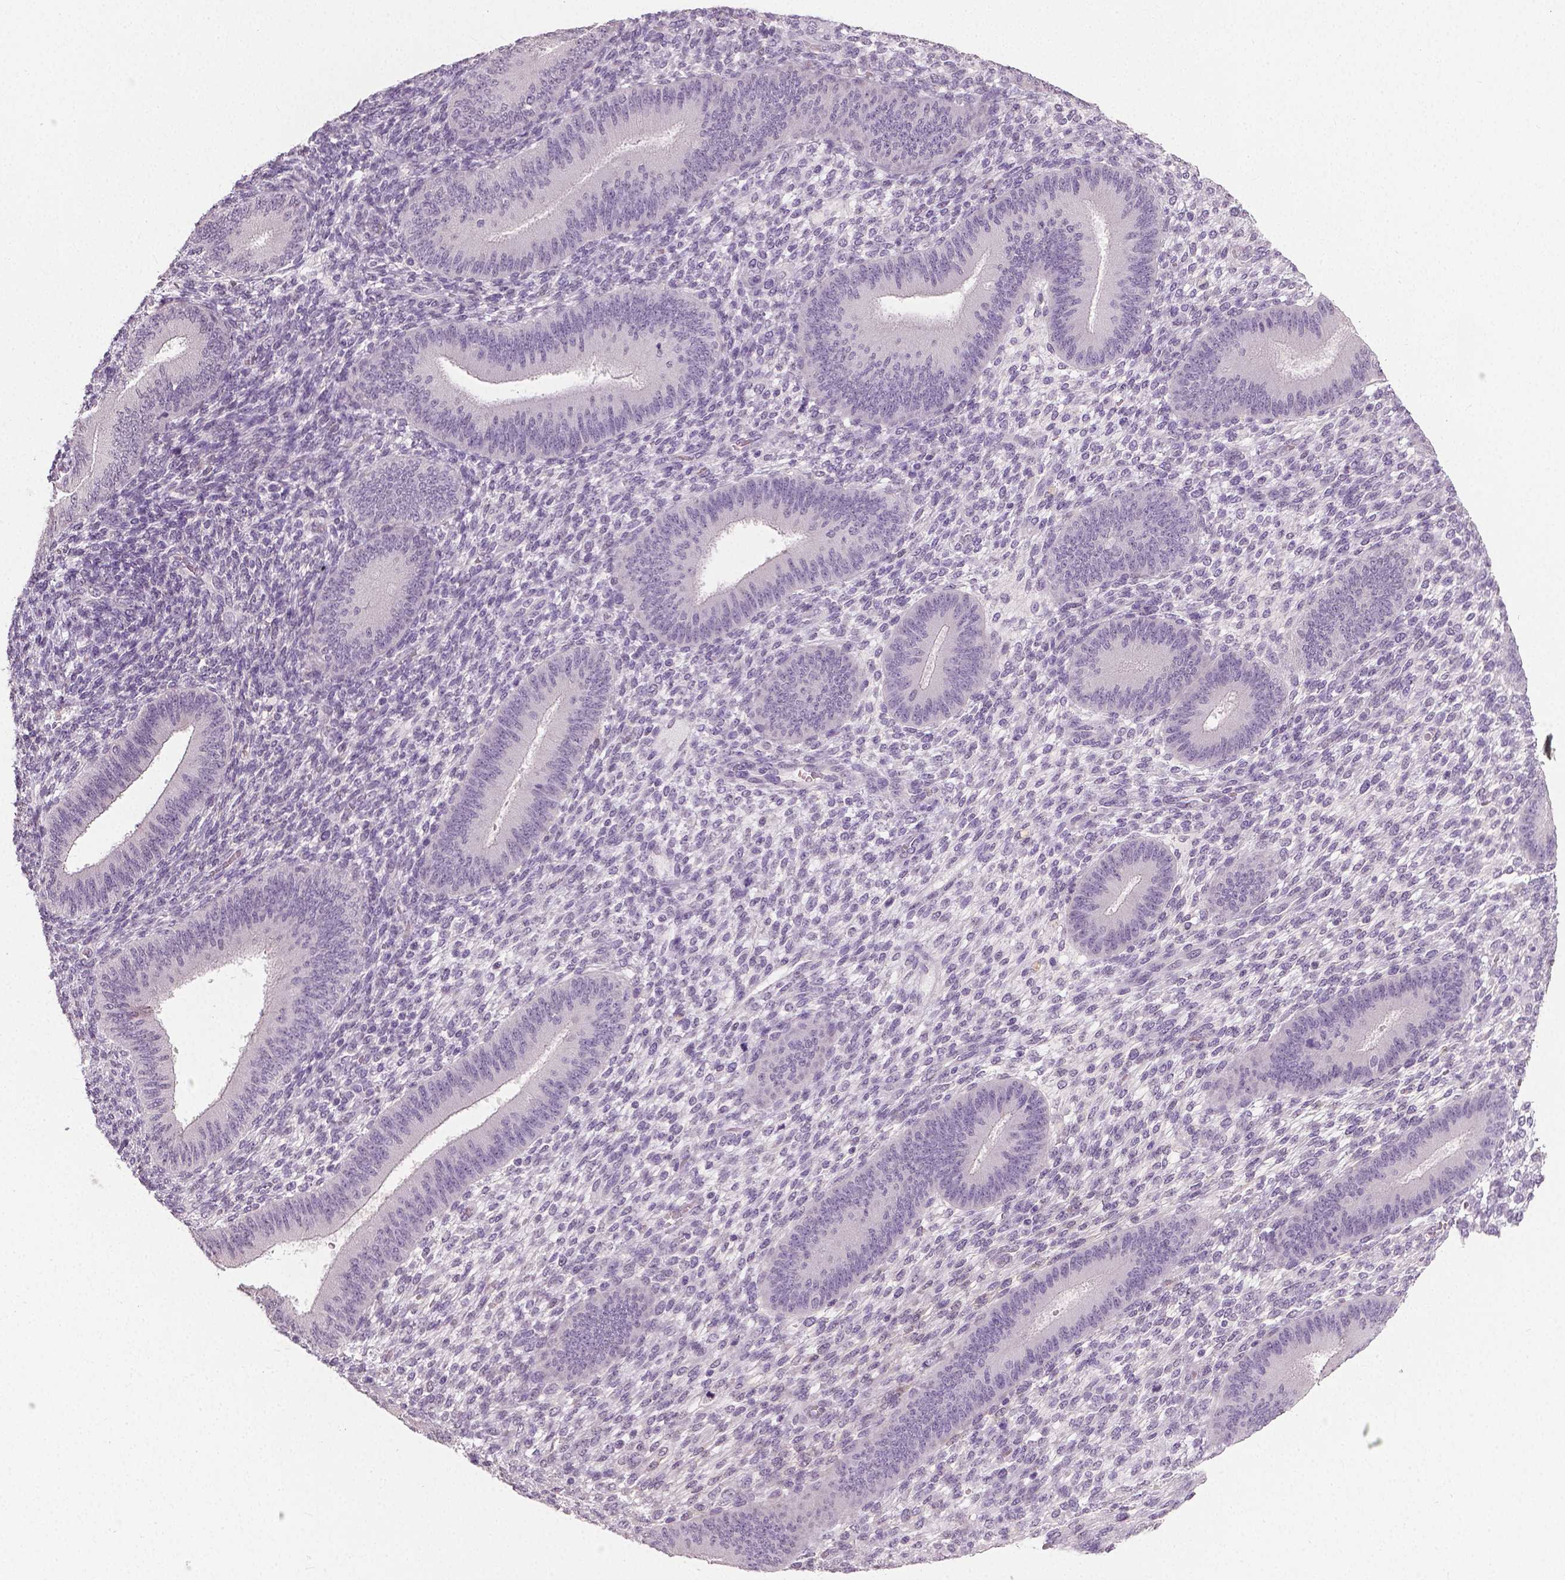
{"staining": {"intensity": "negative", "quantity": "none", "location": "none"}, "tissue": "endometrium", "cell_type": "Cells in endometrial stroma", "image_type": "normal", "snomed": [{"axis": "morphology", "description": "Normal tissue, NOS"}, {"axis": "topography", "description": "Endometrium"}], "caption": "This is an IHC histopathology image of unremarkable human endometrium. There is no positivity in cells in endometrial stroma.", "gene": "NECAB1", "patient": {"sex": "female", "age": 39}}